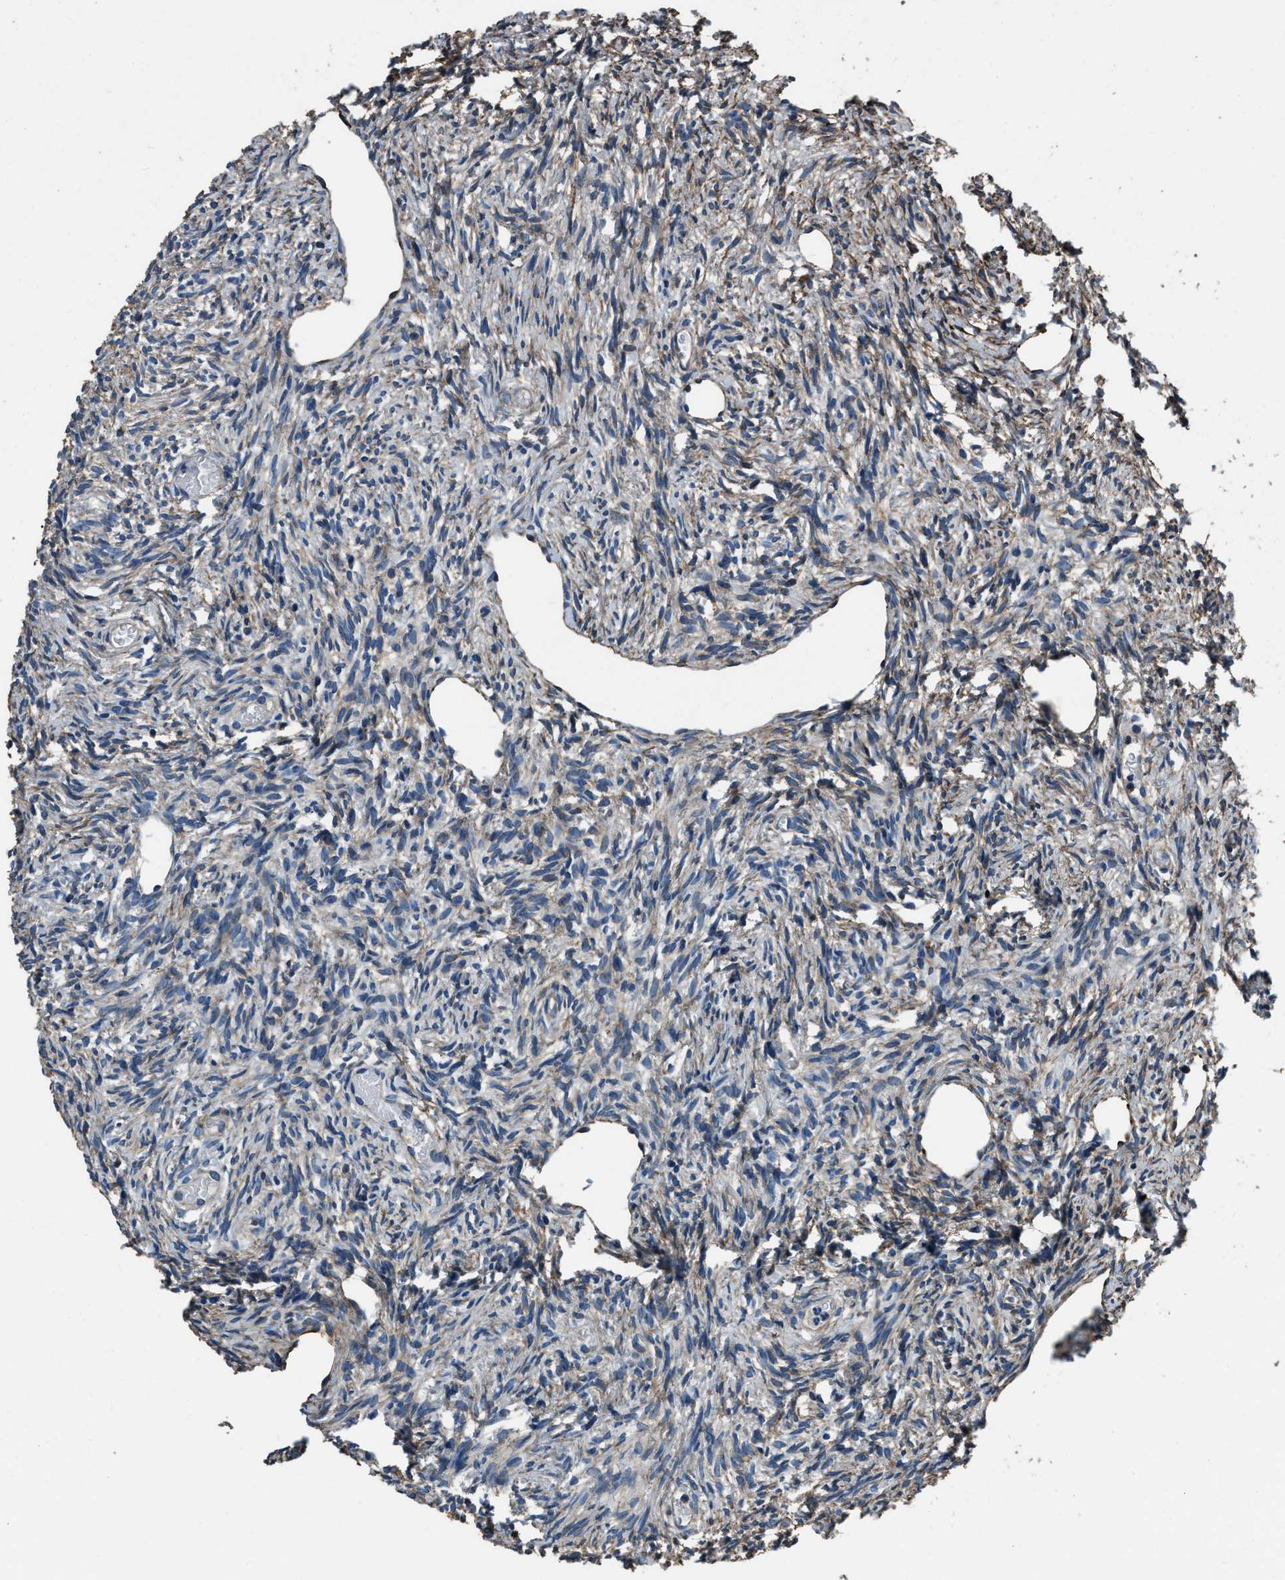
{"staining": {"intensity": "moderate", "quantity": "25%-75%", "location": "cytoplasmic/membranous"}, "tissue": "ovary", "cell_type": "Follicle cells", "image_type": "normal", "snomed": [{"axis": "morphology", "description": "Normal tissue, NOS"}, {"axis": "topography", "description": "Ovary"}], "caption": "Immunohistochemistry (IHC) of benign human ovary exhibits medium levels of moderate cytoplasmic/membranous expression in approximately 25%-75% of follicle cells. (DAB IHC with brightfield microscopy, high magnification).", "gene": "OGDH", "patient": {"sex": "female", "age": 33}}